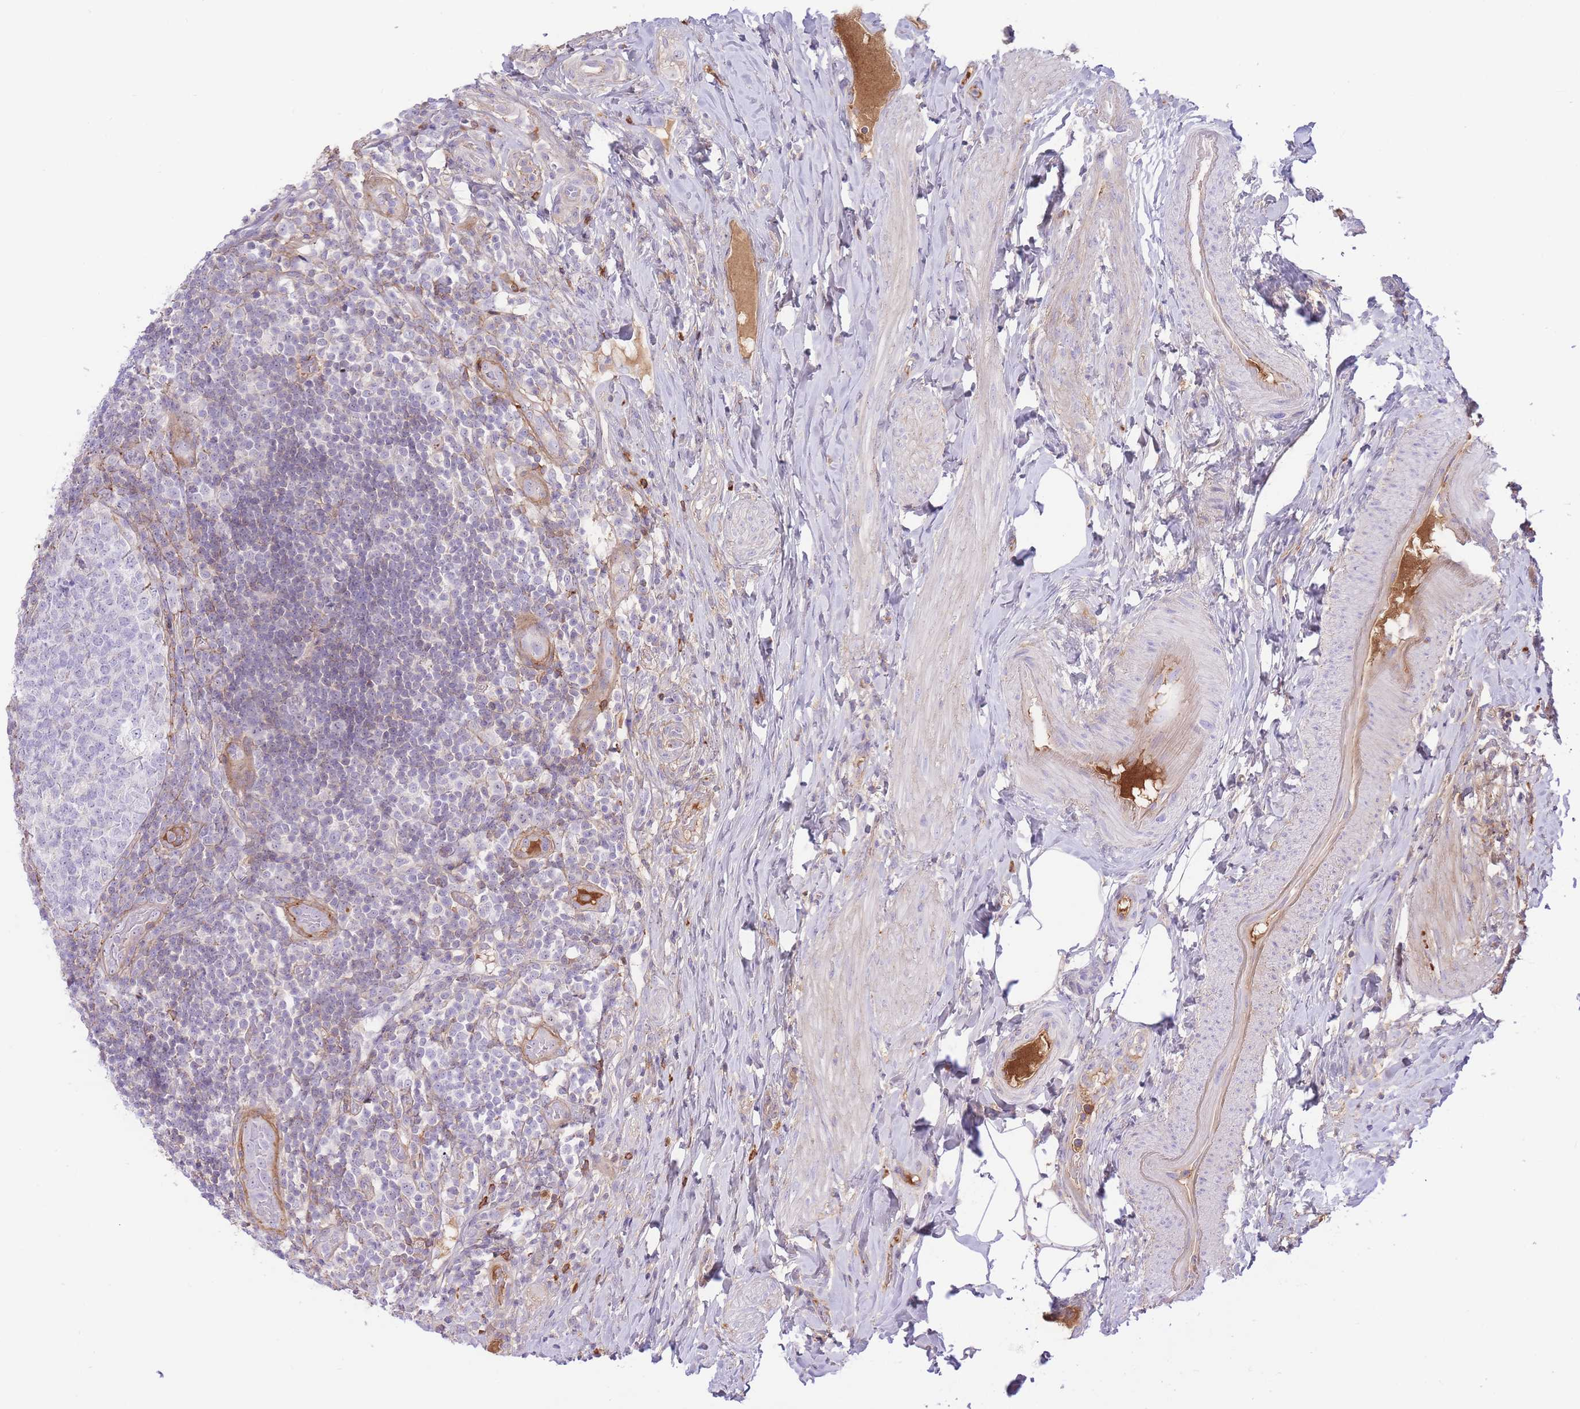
{"staining": {"intensity": "weak", "quantity": "25%-75%", "location": "cytoplasmic/membranous"}, "tissue": "appendix", "cell_type": "Glandular cells", "image_type": "normal", "snomed": [{"axis": "morphology", "description": "Normal tissue, NOS"}, {"axis": "topography", "description": "Appendix"}], "caption": "A high-resolution histopathology image shows immunohistochemistry staining of normal appendix, which demonstrates weak cytoplasmic/membranous expression in about 25%-75% of glandular cells.", "gene": "HRG", "patient": {"sex": "female", "age": 43}}